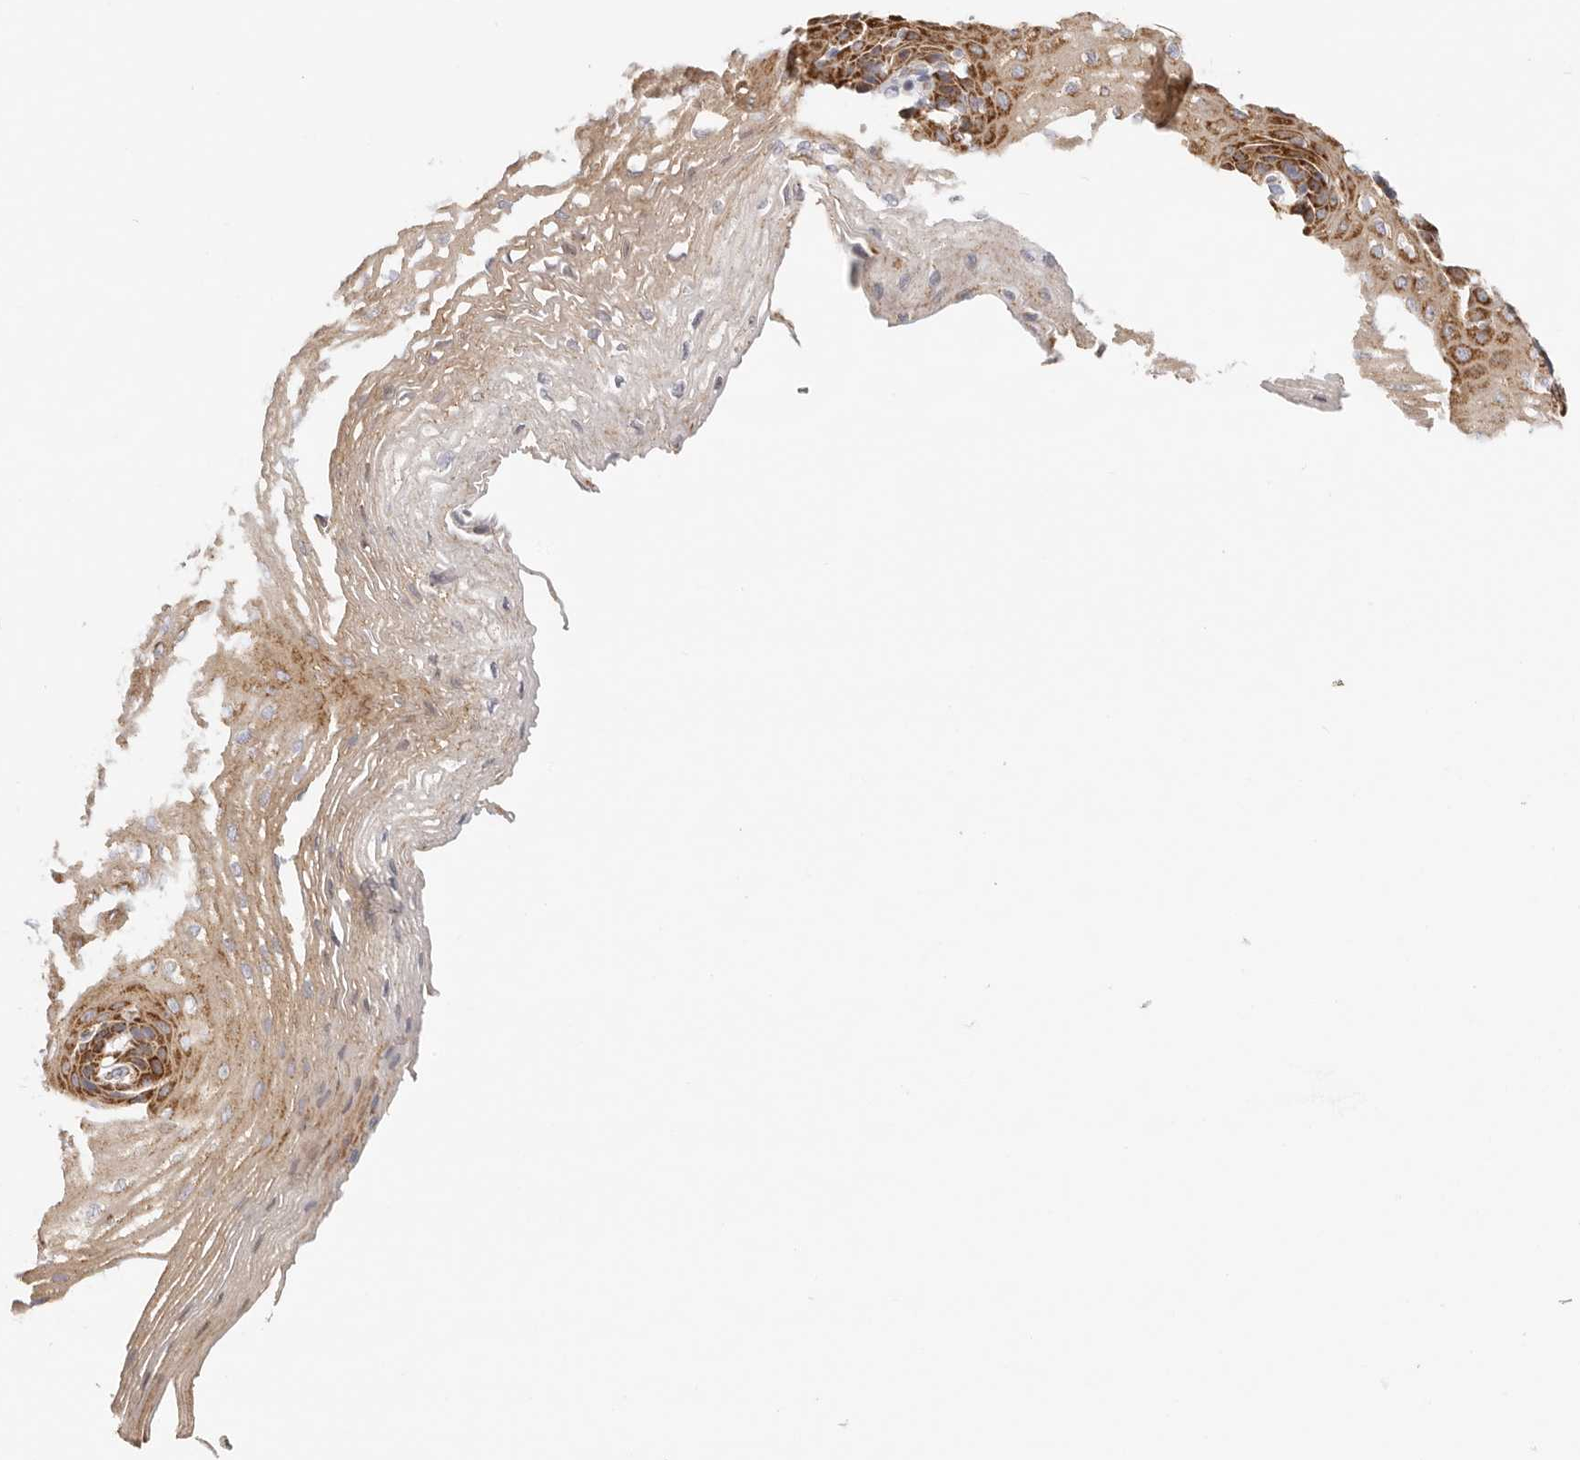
{"staining": {"intensity": "strong", "quantity": "25%-75%", "location": "cytoplasmic/membranous"}, "tissue": "esophagus", "cell_type": "Squamous epithelial cells", "image_type": "normal", "snomed": [{"axis": "morphology", "description": "Normal tissue, NOS"}, {"axis": "topography", "description": "Esophagus"}], "caption": "Human esophagus stained with a brown dye shows strong cytoplasmic/membranous positive expression in approximately 25%-75% of squamous epithelial cells.", "gene": "AFDN", "patient": {"sex": "female", "age": 66}}